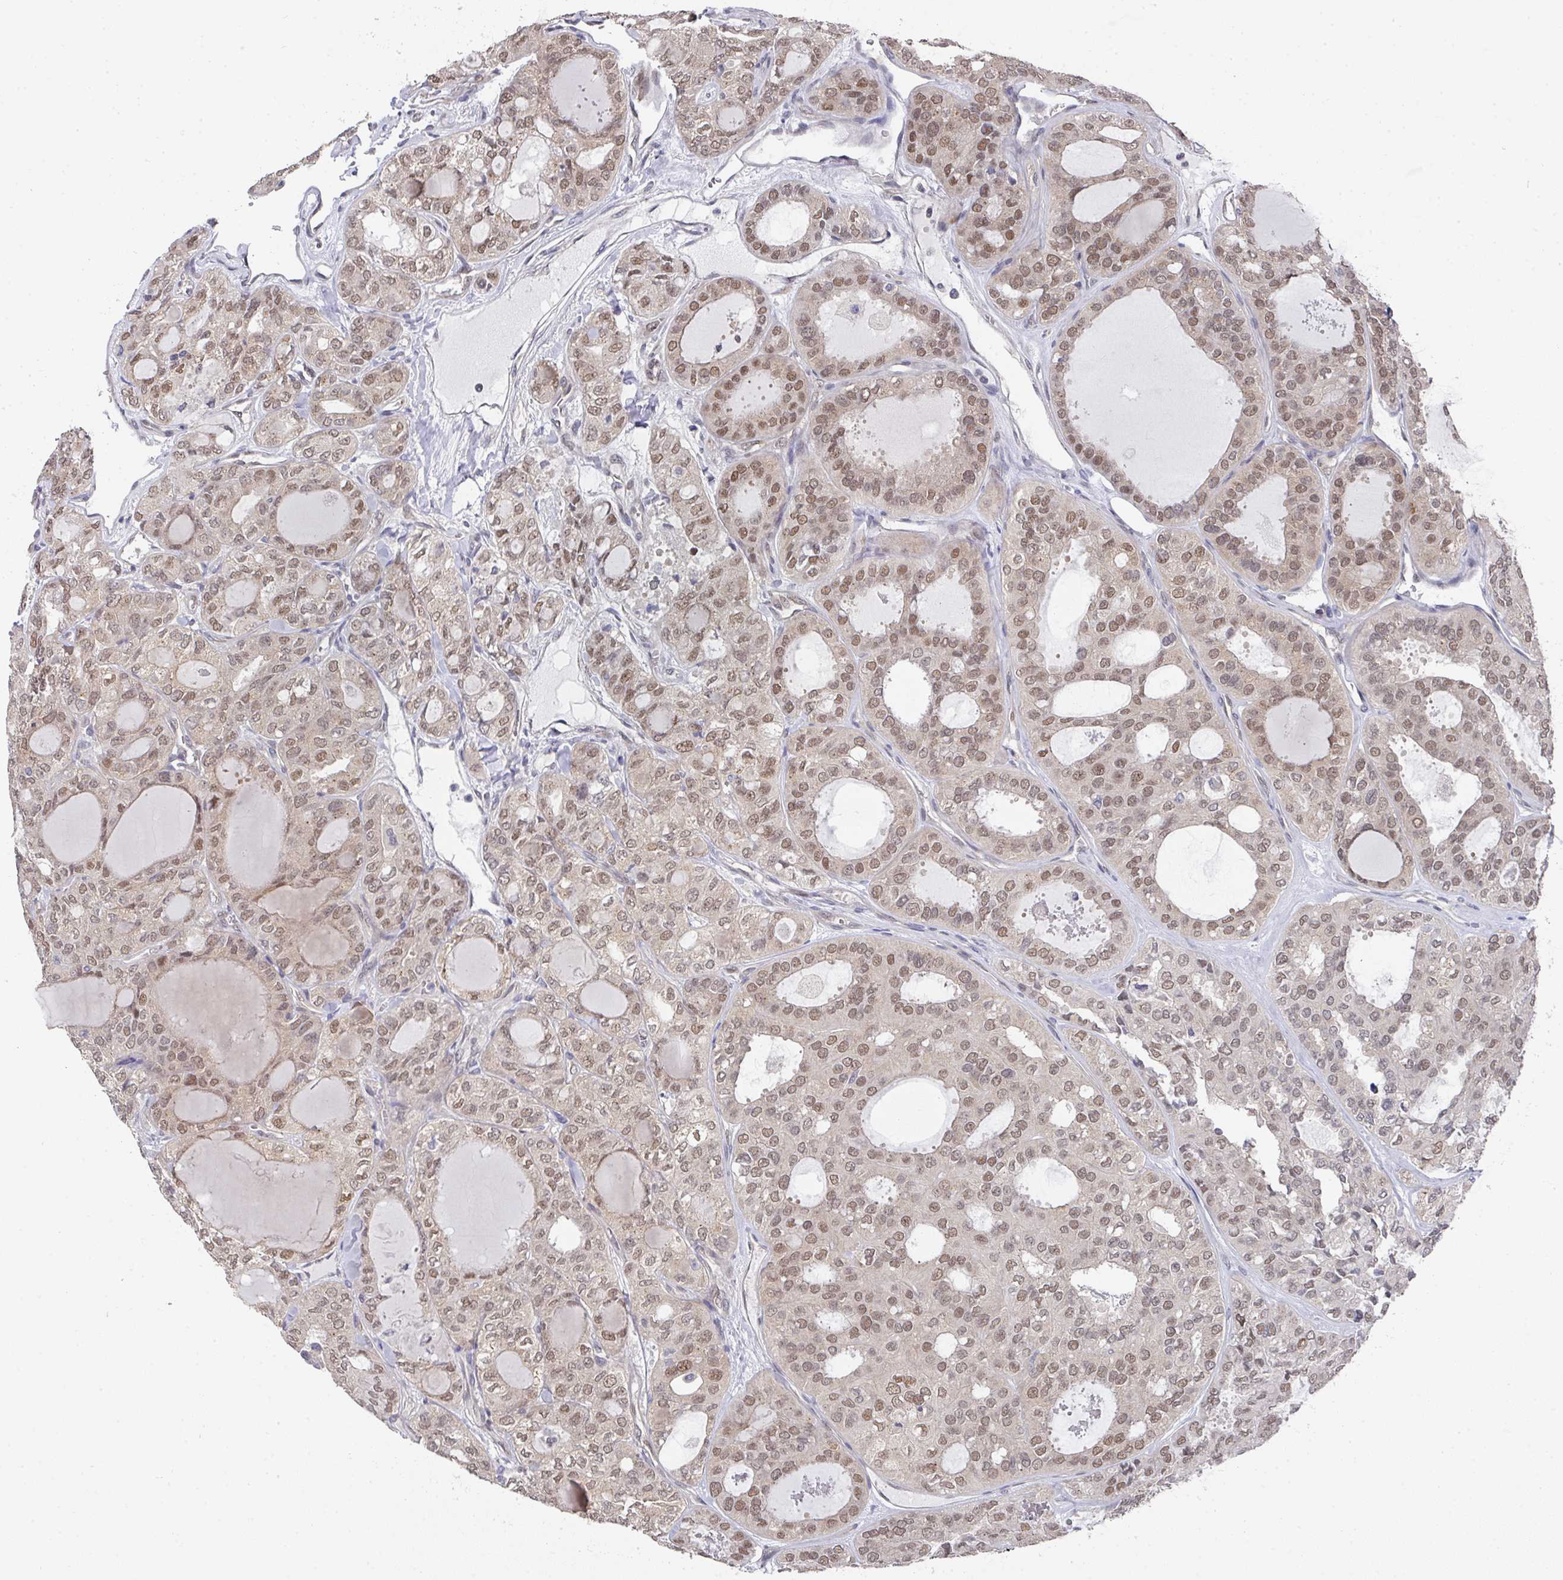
{"staining": {"intensity": "moderate", "quantity": "25%-75%", "location": "nuclear"}, "tissue": "thyroid cancer", "cell_type": "Tumor cells", "image_type": "cancer", "snomed": [{"axis": "morphology", "description": "Follicular adenoma carcinoma, NOS"}, {"axis": "topography", "description": "Thyroid gland"}], "caption": "Moderate nuclear expression is seen in about 25%-75% of tumor cells in thyroid follicular adenoma carcinoma. The staining is performed using DAB (3,3'-diaminobenzidine) brown chromogen to label protein expression. The nuclei are counter-stained blue using hematoxylin.", "gene": "C18orf25", "patient": {"sex": "male", "age": 75}}